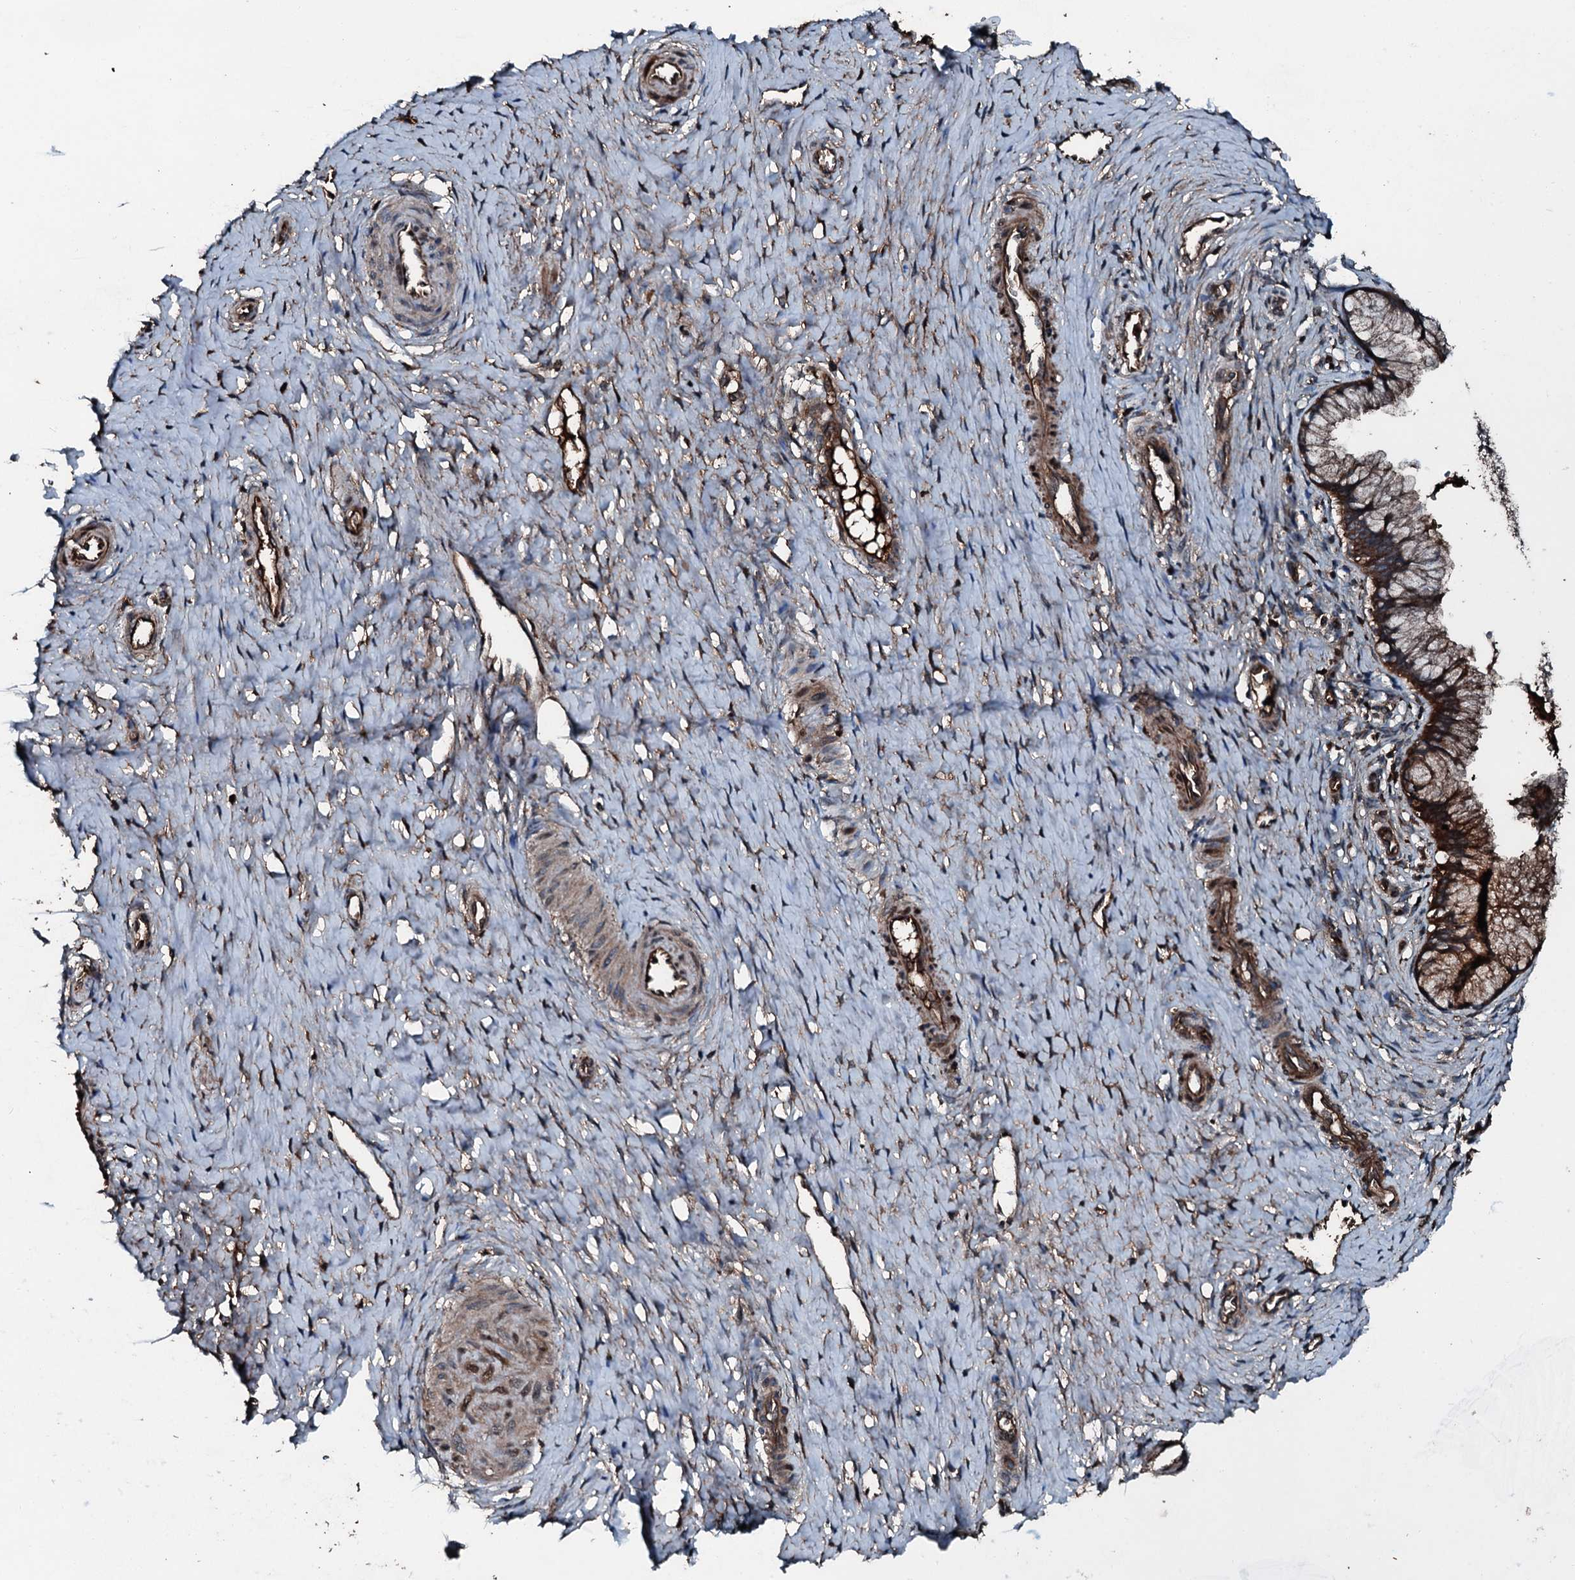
{"staining": {"intensity": "strong", "quantity": ">75%", "location": "cytoplasmic/membranous"}, "tissue": "cervix", "cell_type": "Glandular cells", "image_type": "normal", "snomed": [{"axis": "morphology", "description": "Normal tissue, NOS"}, {"axis": "topography", "description": "Cervix"}], "caption": "Approximately >75% of glandular cells in benign human cervix show strong cytoplasmic/membranous protein positivity as visualized by brown immunohistochemical staining.", "gene": "TRIM7", "patient": {"sex": "female", "age": 36}}